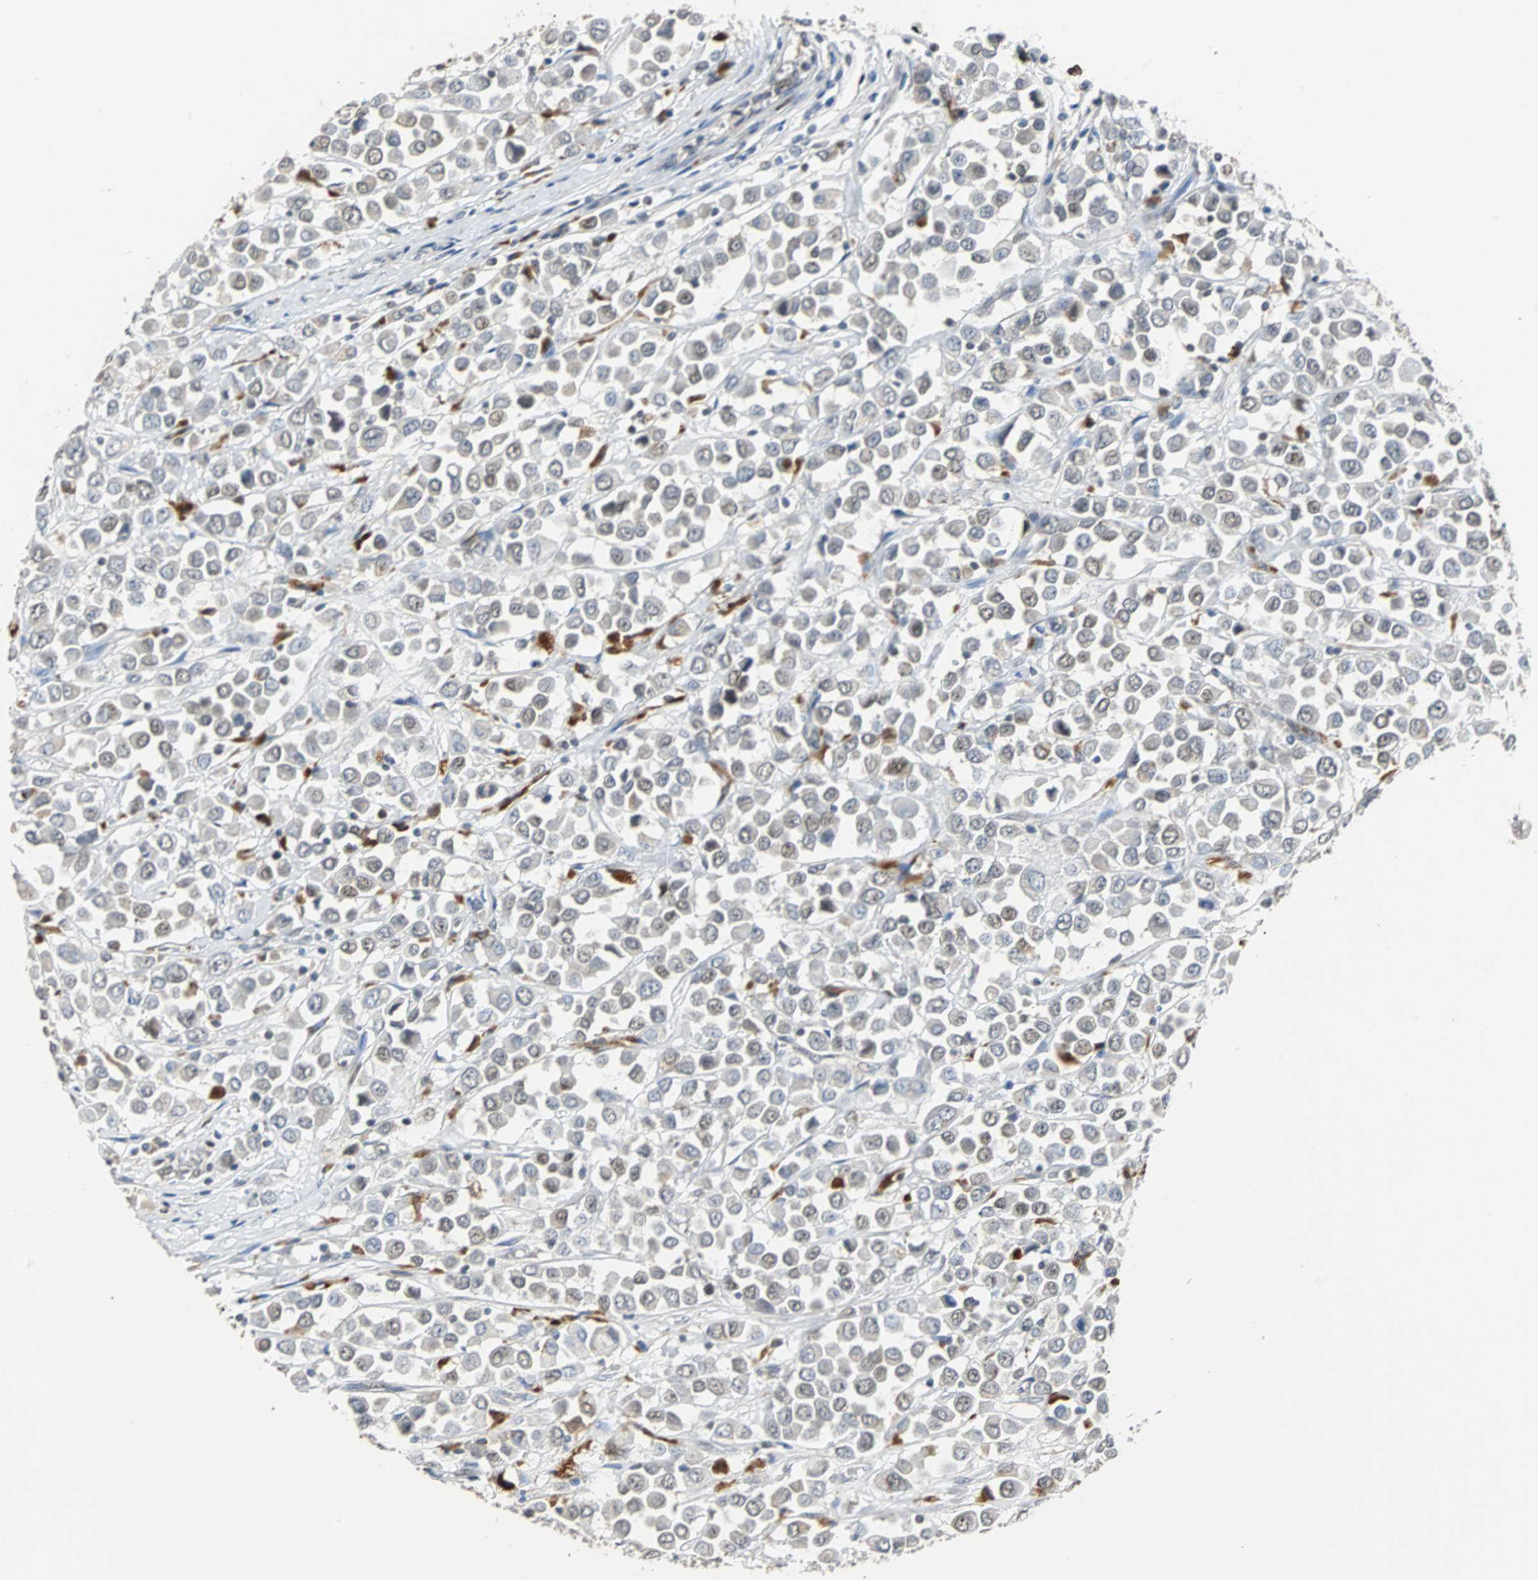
{"staining": {"intensity": "weak", "quantity": "<25%", "location": "cytoplasmic/membranous"}, "tissue": "breast cancer", "cell_type": "Tumor cells", "image_type": "cancer", "snomed": [{"axis": "morphology", "description": "Duct carcinoma"}, {"axis": "topography", "description": "Breast"}], "caption": "High magnification brightfield microscopy of breast cancer (infiltrating ductal carcinoma) stained with DAB (brown) and counterstained with hematoxylin (blue): tumor cells show no significant staining.", "gene": "HLX", "patient": {"sex": "female", "age": 61}}